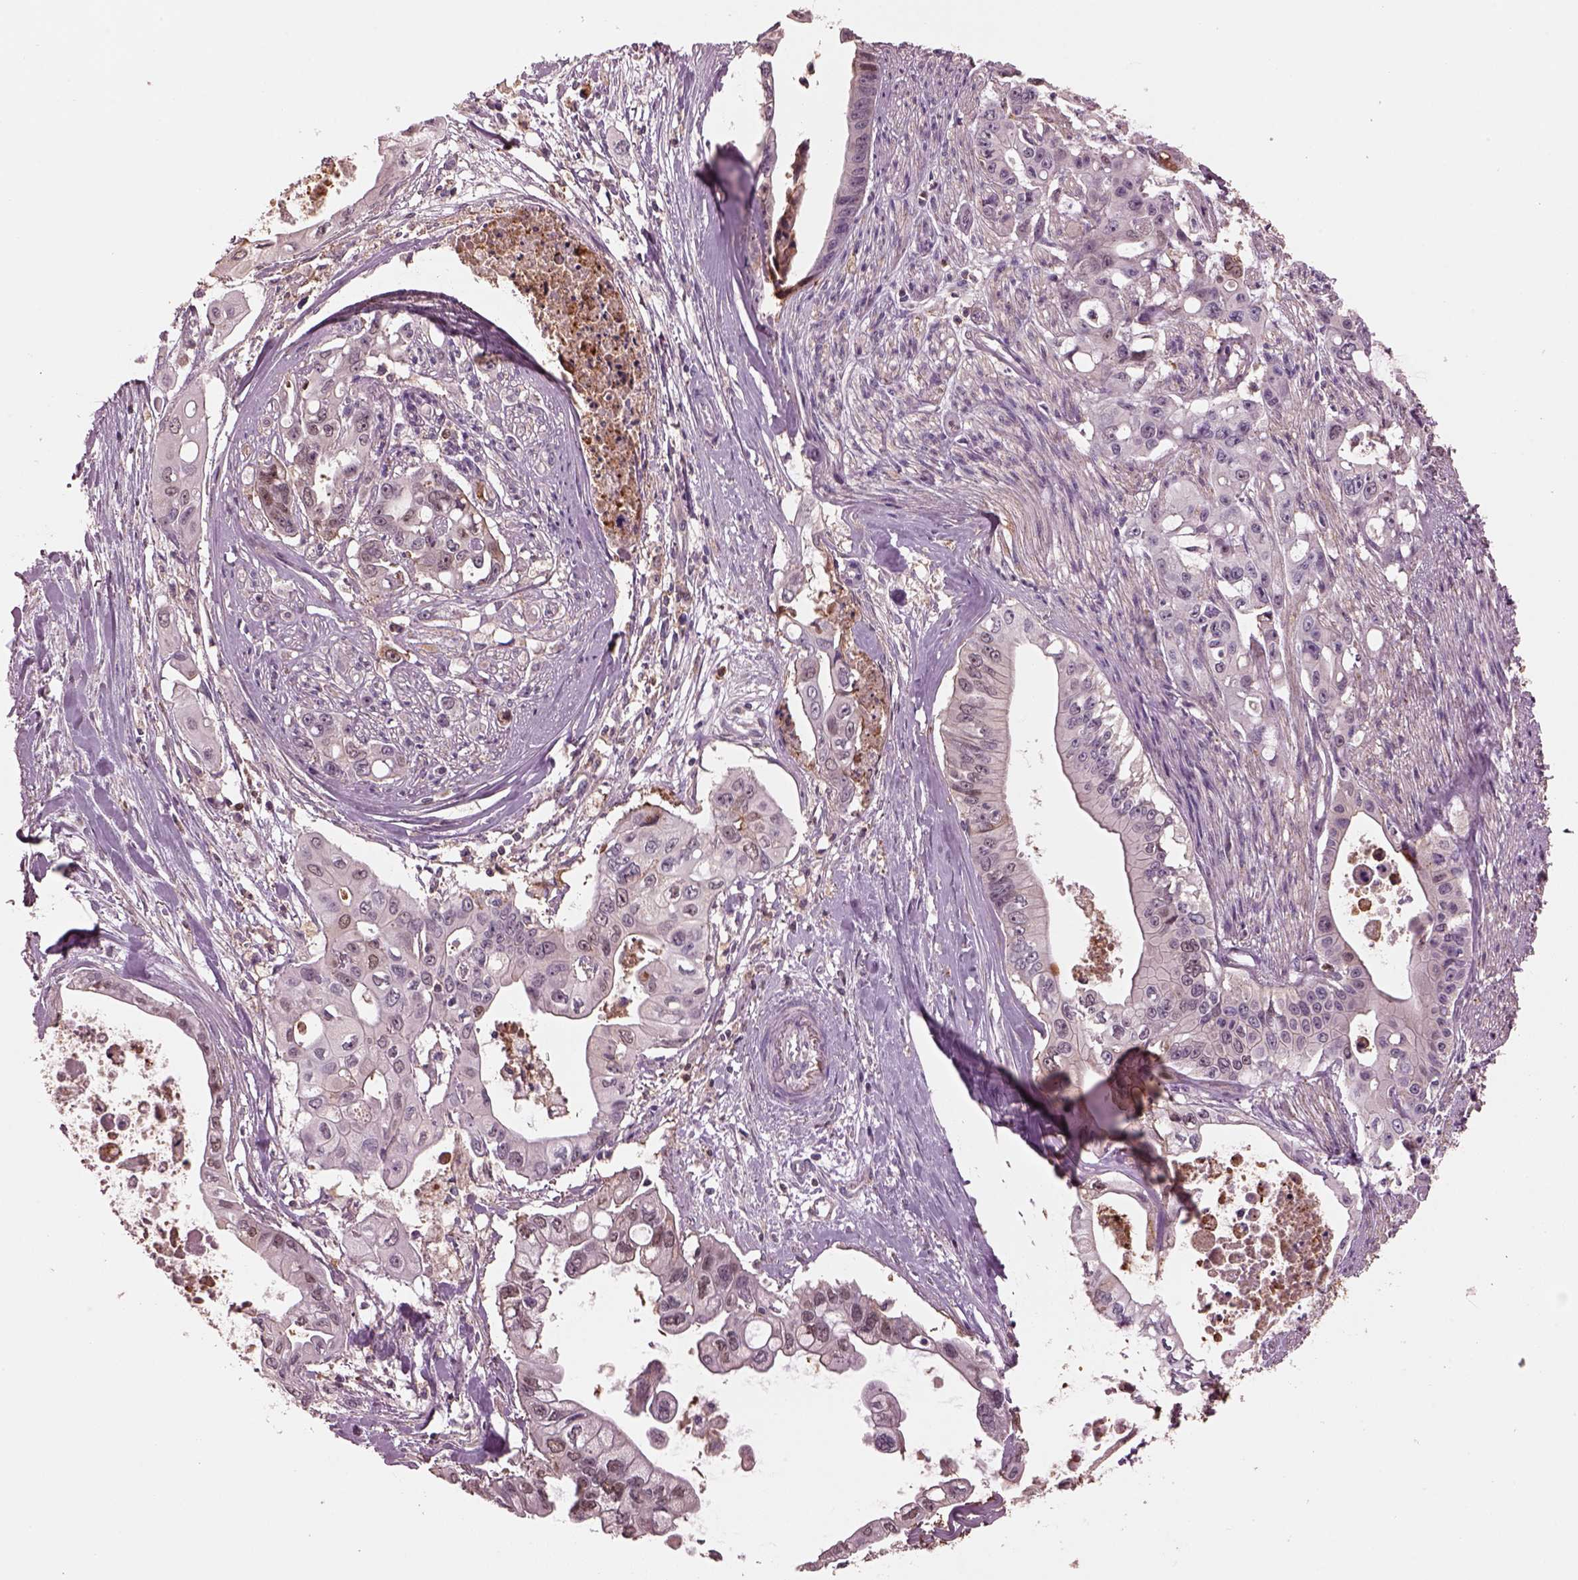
{"staining": {"intensity": "weak", "quantity": "<25%", "location": "nuclear"}, "tissue": "pancreatic cancer", "cell_type": "Tumor cells", "image_type": "cancer", "snomed": [{"axis": "morphology", "description": "Adenocarcinoma, NOS"}, {"axis": "topography", "description": "Pancreas"}], "caption": "IHC of adenocarcinoma (pancreatic) reveals no staining in tumor cells.", "gene": "SRI", "patient": {"sex": "male", "age": 60}}